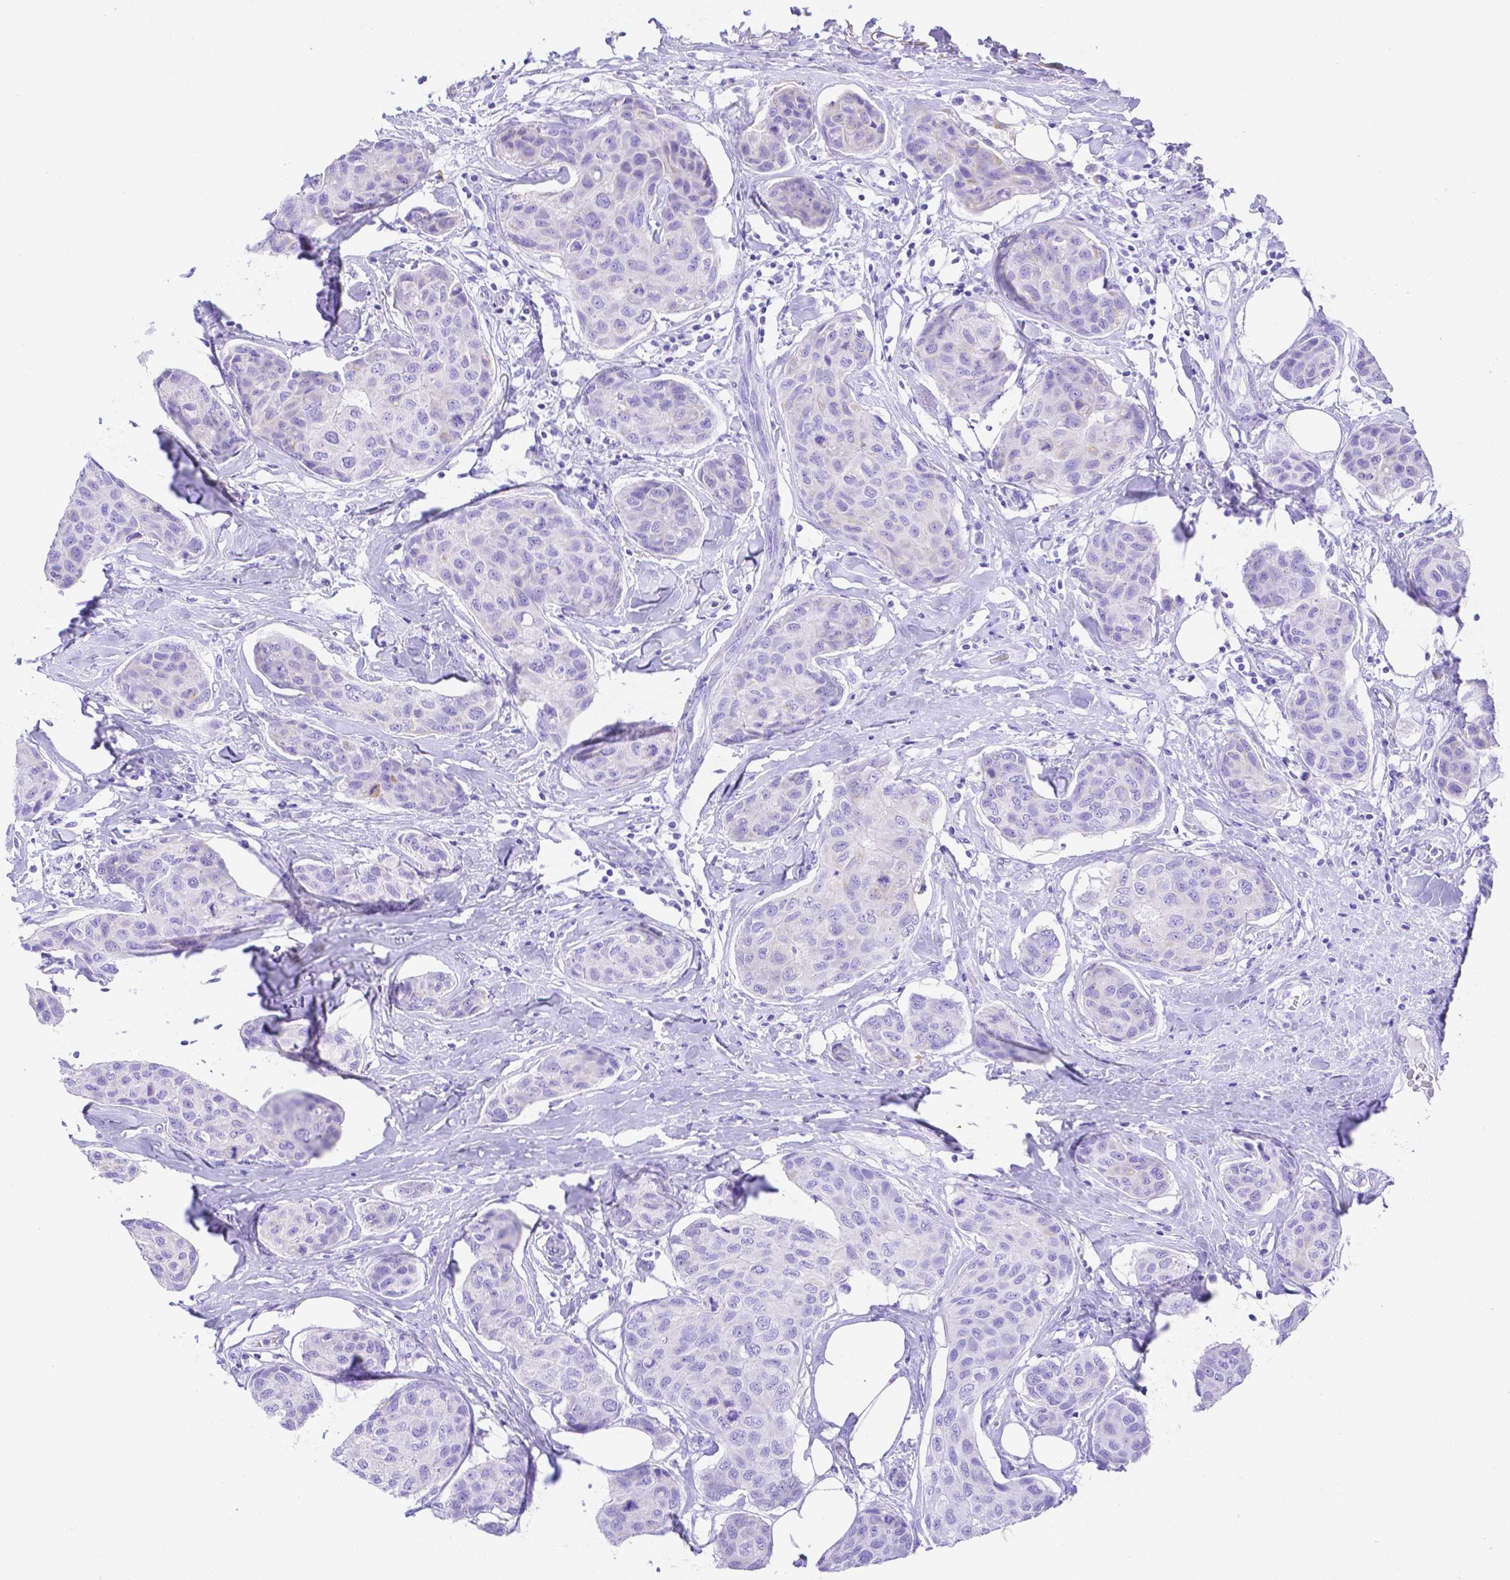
{"staining": {"intensity": "negative", "quantity": "none", "location": "none"}, "tissue": "breast cancer", "cell_type": "Tumor cells", "image_type": "cancer", "snomed": [{"axis": "morphology", "description": "Duct carcinoma"}, {"axis": "topography", "description": "Breast"}], "caption": "Breast cancer was stained to show a protein in brown. There is no significant expression in tumor cells.", "gene": "SMR3A", "patient": {"sex": "female", "age": 80}}